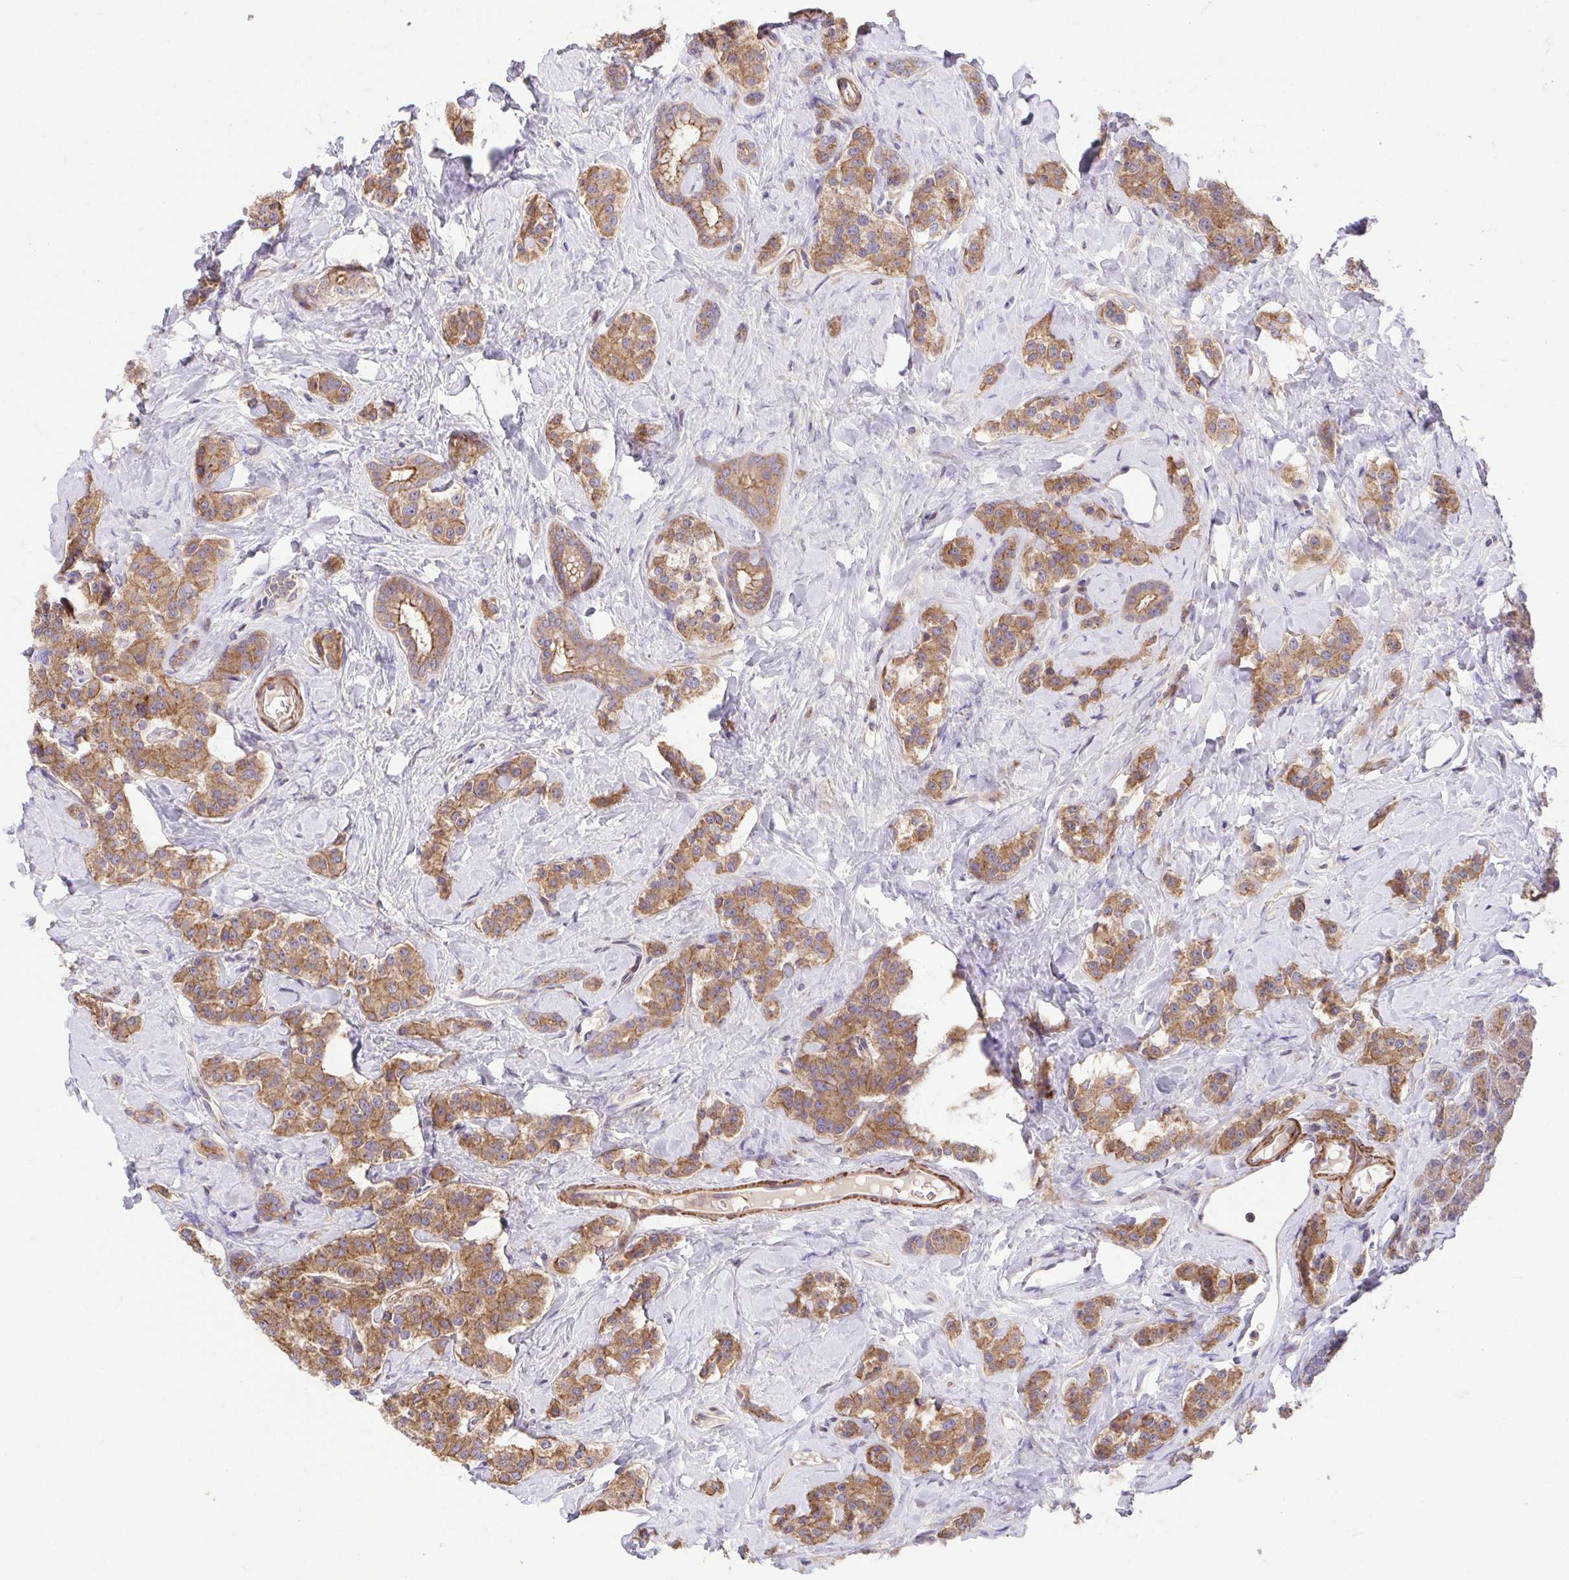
{"staining": {"intensity": "moderate", "quantity": ">75%", "location": "cytoplasmic/membranous"}, "tissue": "carcinoid", "cell_type": "Tumor cells", "image_type": "cancer", "snomed": [{"axis": "morphology", "description": "Normal tissue, NOS"}, {"axis": "morphology", "description": "Carcinoid, malignant, NOS"}, {"axis": "topography", "description": "Pancreas"}], "caption": "The micrograph demonstrates staining of carcinoid (malignant), revealing moderate cytoplasmic/membranous protein positivity (brown color) within tumor cells.", "gene": "IDE", "patient": {"sex": "male", "age": 36}}